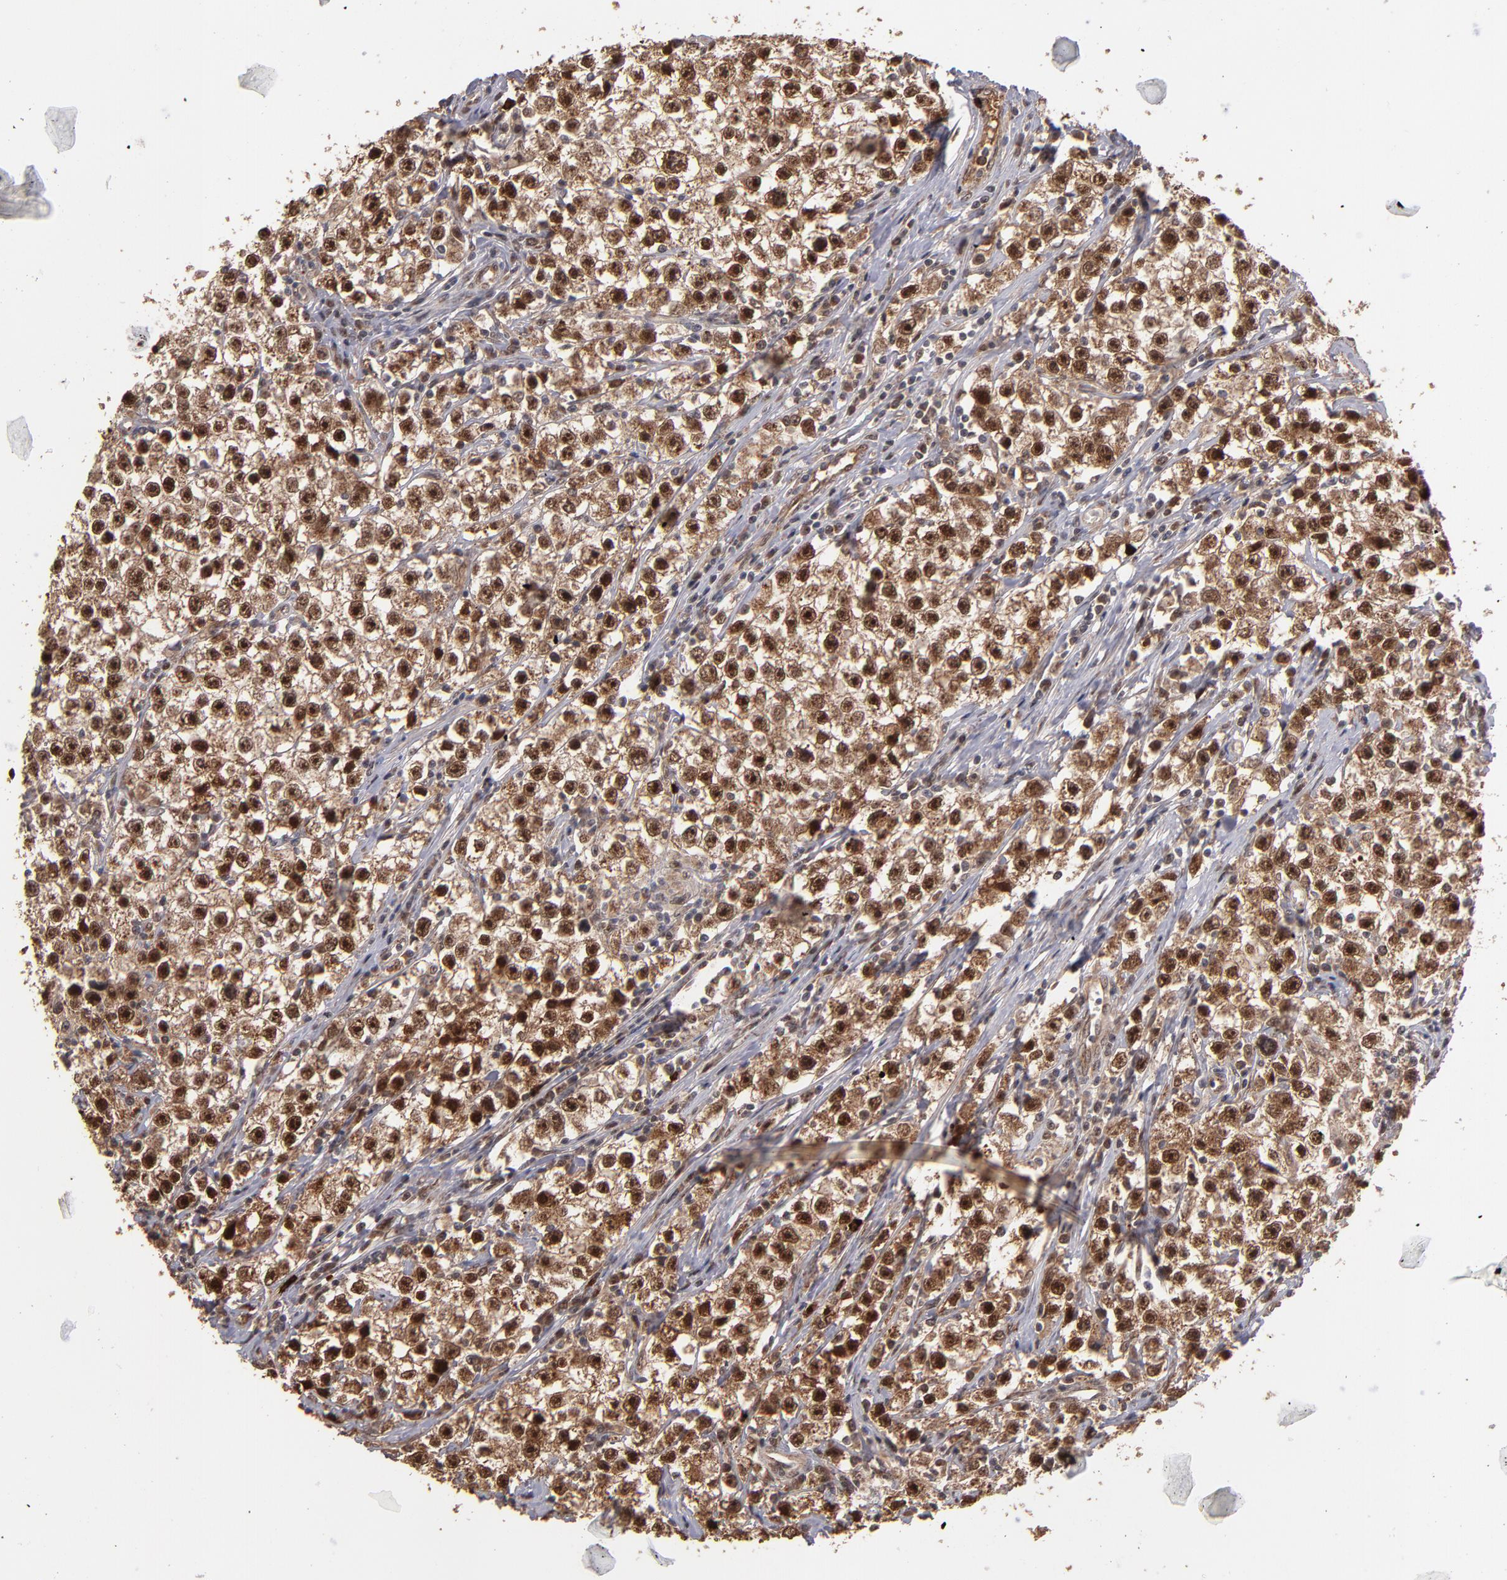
{"staining": {"intensity": "strong", "quantity": ">75%", "location": "cytoplasmic/membranous,nuclear"}, "tissue": "testis cancer", "cell_type": "Tumor cells", "image_type": "cancer", "snomed": [{"axis": "morphology", "description": "Seminoma, NOS"}, {"axis": "topography", "description": "Testis"}], "caption": "This is a micrograph of immunohistochemistry staining of seminoma (testis), which shows strong staining in the cytoplasmic/membranous and nuclear of tumor cells.", "gene": "EAPP", "patient": {"sex": "male", "age": 35}}